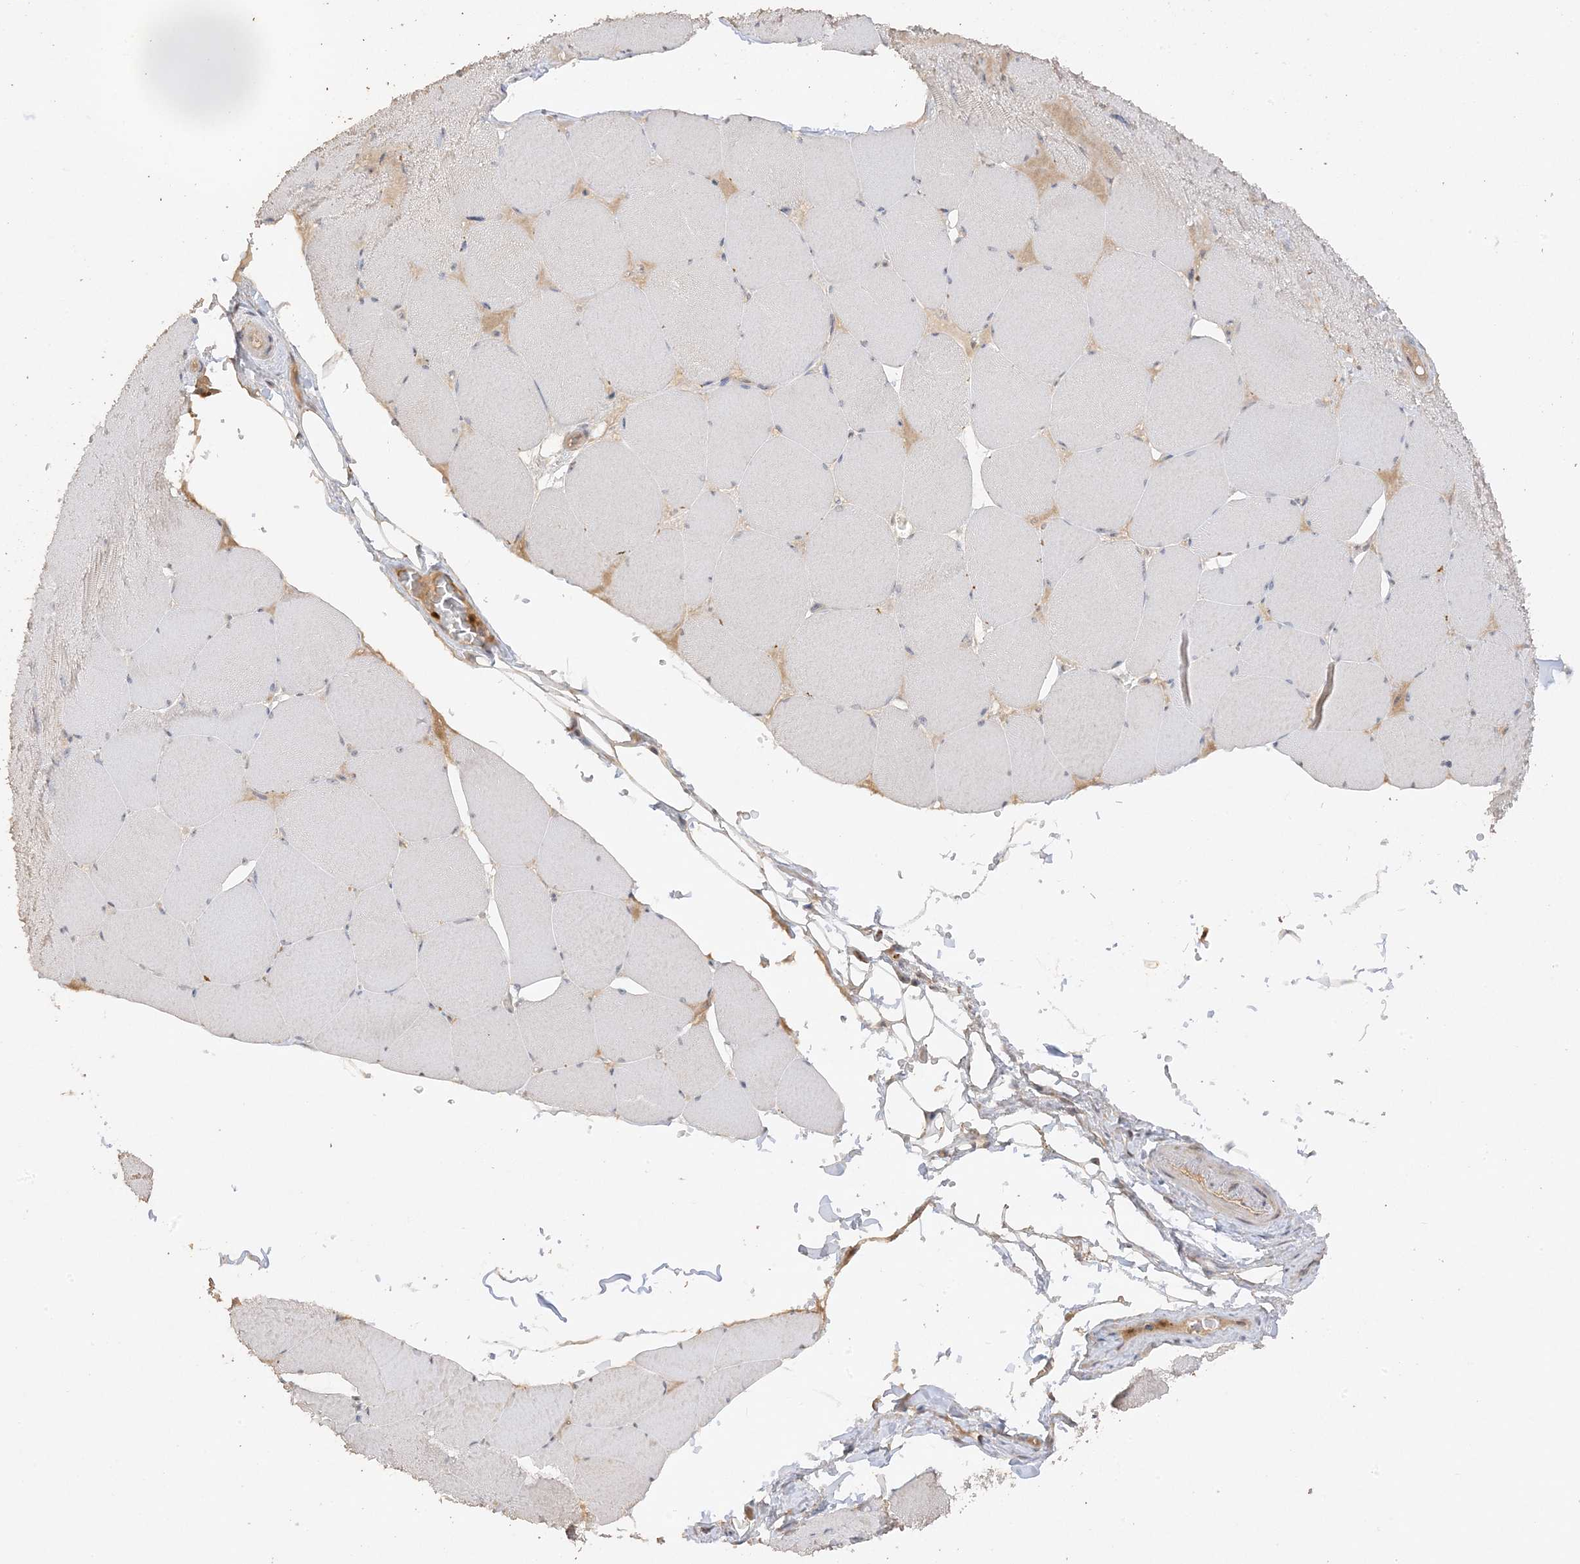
{"staining": {"intensity": "weak", "quantity": "<25%", "location": "nuclear"}, "tissue": "skeletal muscle", "cell_type": "Myocytes", "image_type": "normal", "snomed": [{"axis": "morphology", "description": "Normal tissue, NOS"}, {"axis": "topography", "description": "Skeletal muscle"}, {"axis": "topography", "description": "Head-Neck"}], "caption": "Immunohistochemistry (IHC) image of unremarkable skeletal muscle: skeletal muscle stained with DAB (3,3'-diaminobenzidine) reveals no significant protein expression in myocytes. The staining is performed using DAB (3,3'-diaminobenzidine) brown chromogen with nuclei counter-stained in using hematoxylin.", "gene": "DDX18", "patient": {"sex": "male", "age": 66}}